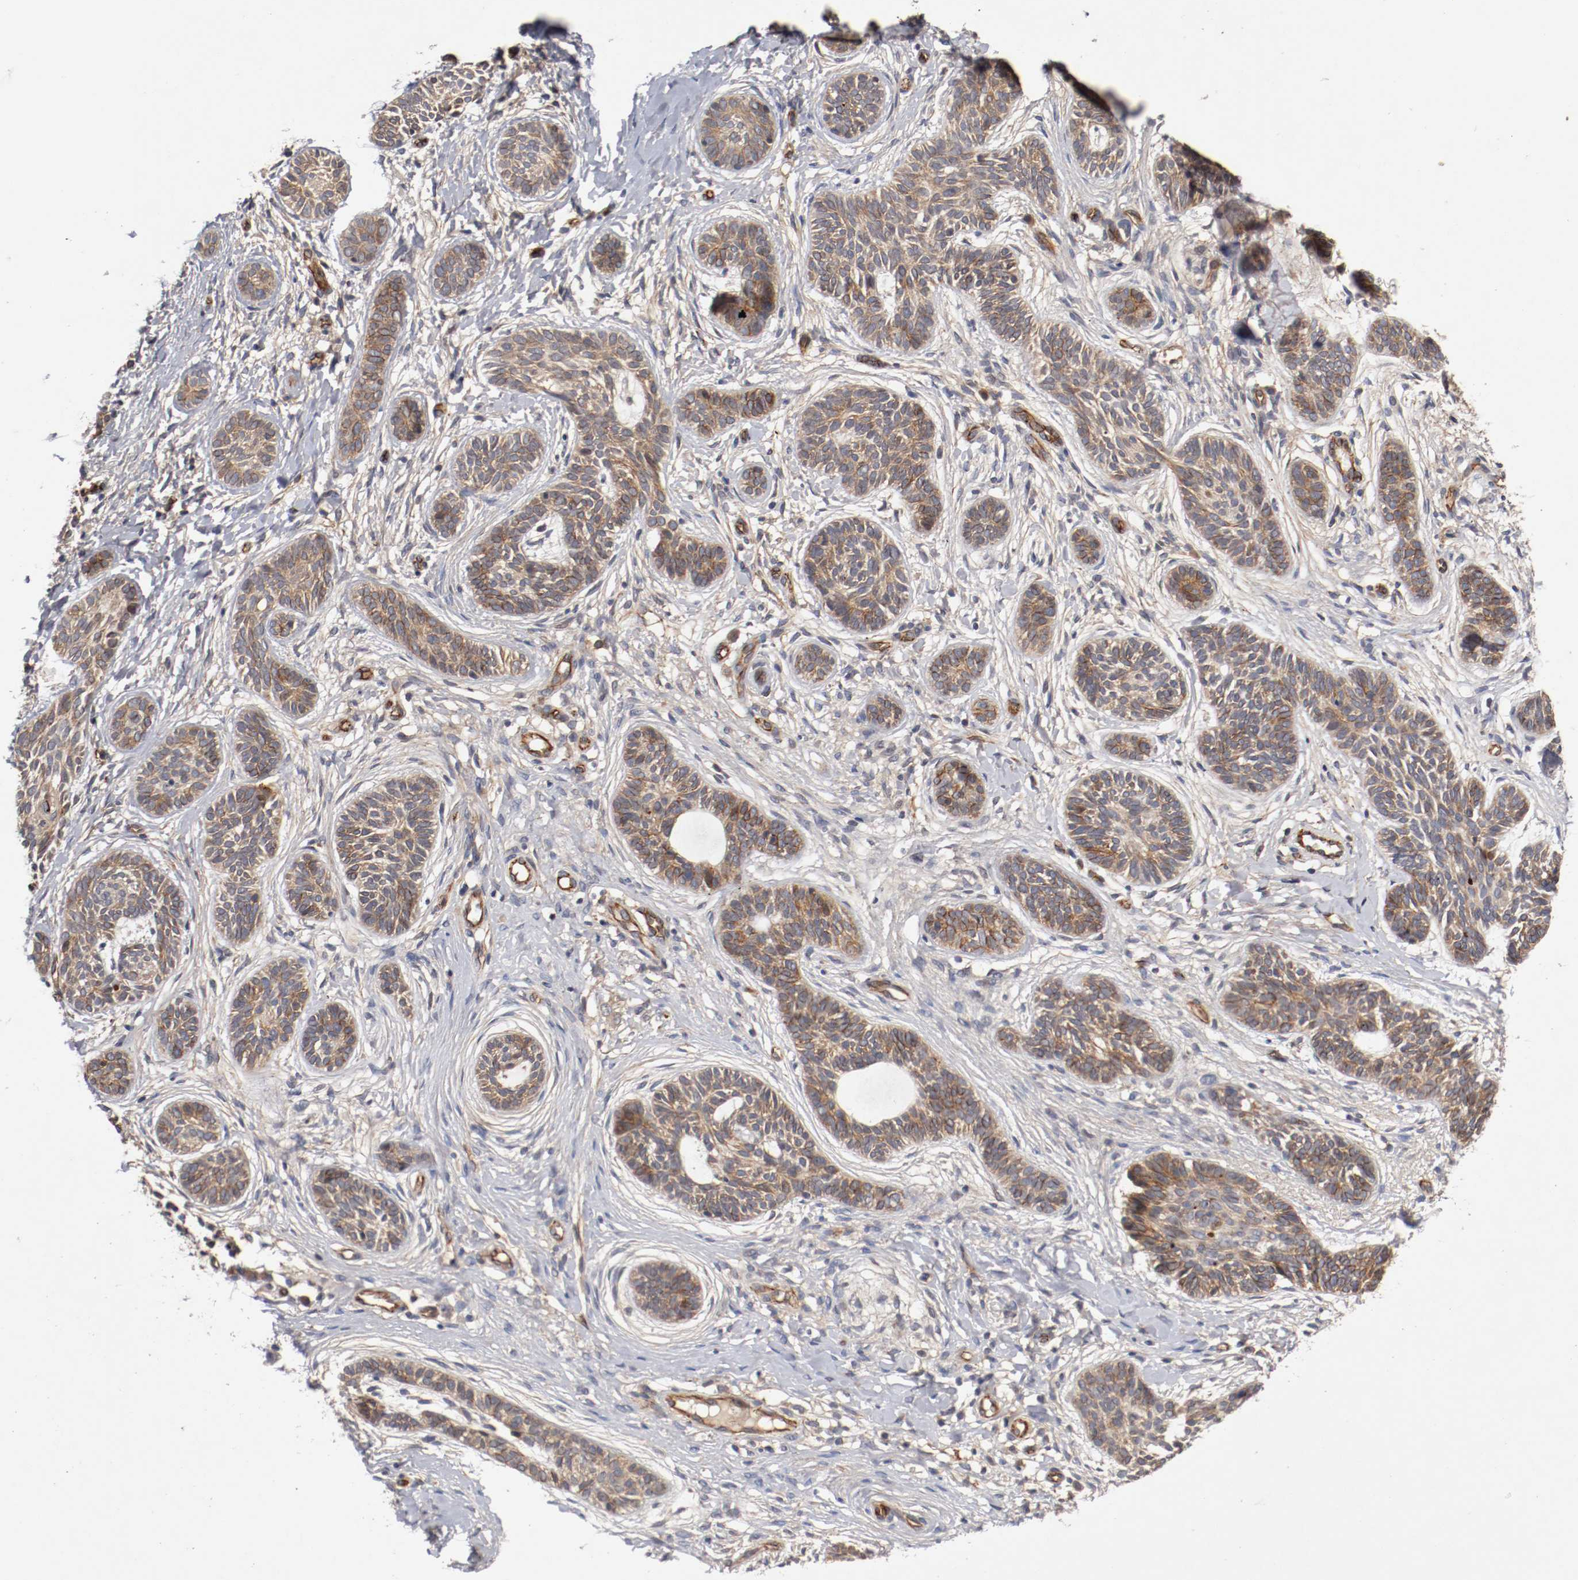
{"staining": {"intensity": "weak", "quantity": ">75%", "location": "cytoplasmic/membranous"}, "tissue": "skin cancer", "cell_type": "Tumor cells", "image_type": "cancer", "snomed": [{"axis": "morphology", "description": "Normal tissue, NOS"}, {"axis": "morphology", "description": "Basal cell carcinoma"}, {"axis": "topography", "description": "Skin"}], "caption": "Immunohistochemistry (IHC) micrograph of skin basal cell carcinoma stained for a protein (brown), which exhibits low levels of weak cytoplasmic/membranous expression in approximately >75% of tumor cells.", "gene": "TYK2", "patient": {"sex": "male", "age": 63}}